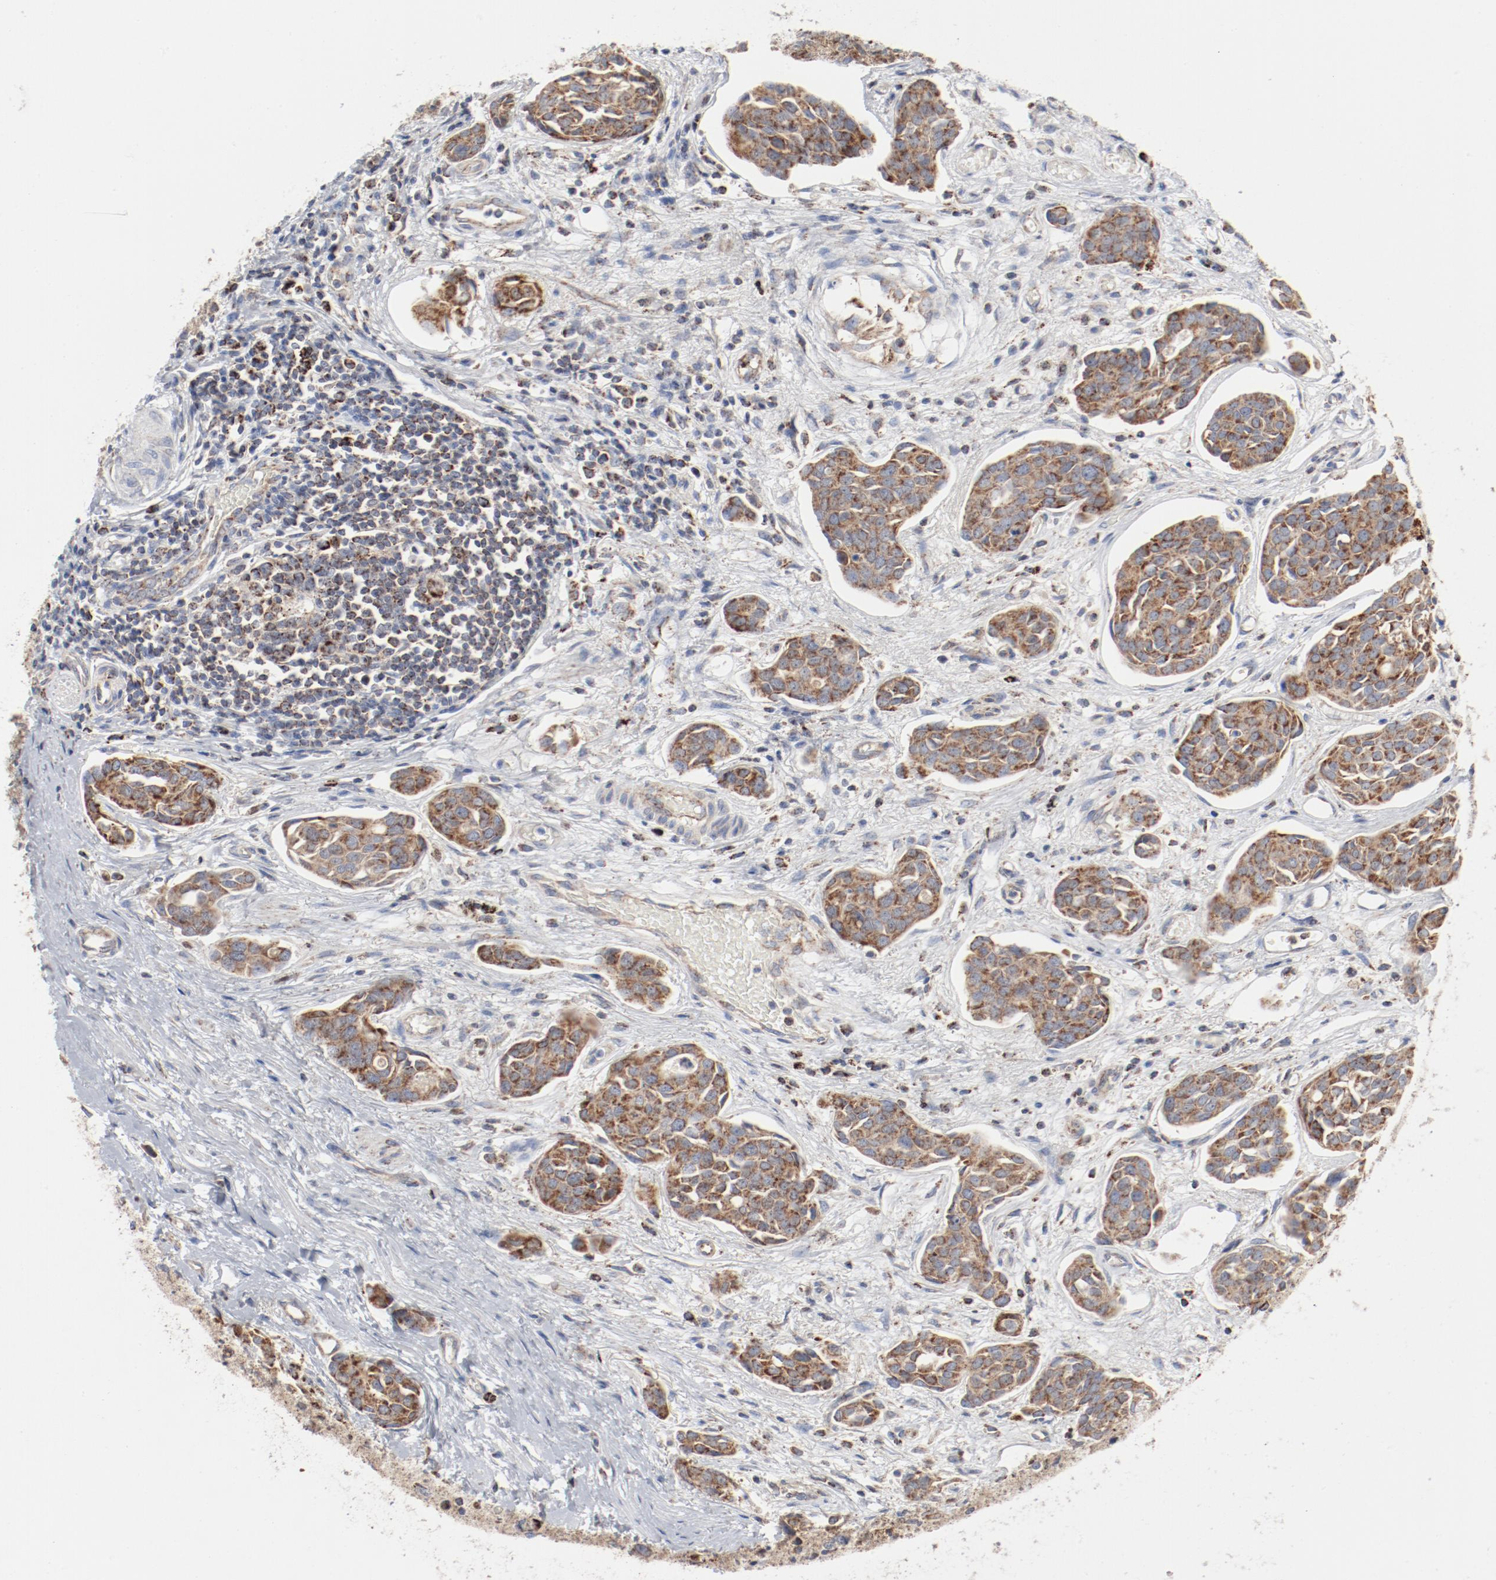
{"staining": {"intensity": "weak", "quantity": ">75%", "location": "cytoplasmic/membranous"}, "tissue": "urothelial cancer", "cell_type": "Tumor cells", "image_type": "cancer", "snomed": [{"axis": "morphology", "description": "Urothelial carcinoma, High grade"}, {"axis": "topography", "description": "Urinary bladder"}], "caption": "This histopathology image displays immunohistochemistry staining of human urothelial carcinoma (high-grade), with low weak cytoplasmic/membranous positivity in approximately >75% of tumor cells.", "gene": "SETD3", "patient": {"sex": "male", "age": 78}}